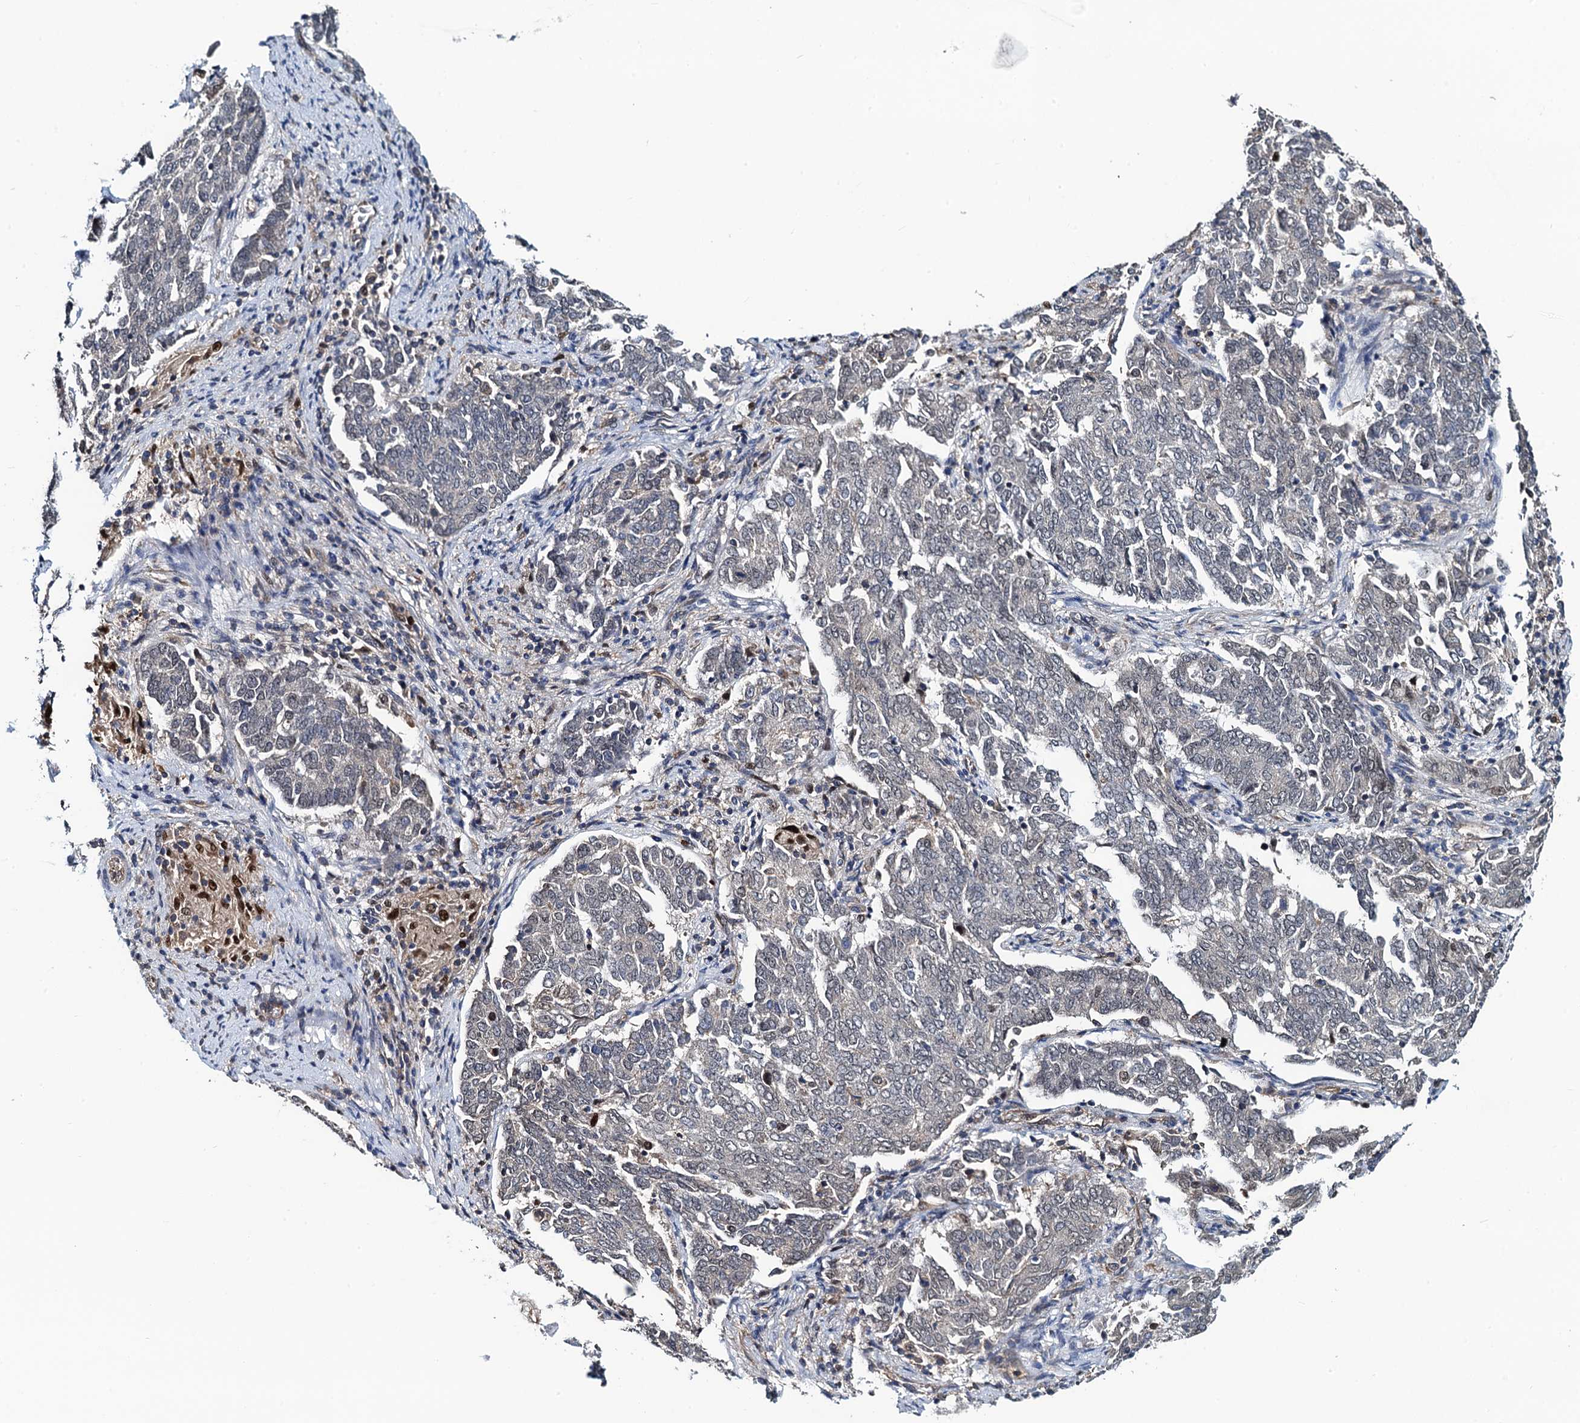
{"staining": {"intensity": "weak", "quantity": "<25%", "location": "cytoplasmic/membranous"}, "tissue": "endometrial cancer", "cell_type": "Tumor cells", "image_type": "cancer", "snomed": [{"axis": "morphology", "description": "Adenocarcinoma, NOS"}, {"axis": "topography", "description": "Endometrium"}], "caption": "High power microscopy histopathology image of an immunohistochemistry (IHC) histopathology image of adenocarcinoma (endometrial), revealing no significant expression in tumor cells. (DAB (3,3'-diaminobenzidine) immunohistochemistry visualized using brightfield microscopy, high magnification).", "gene": "RNF125", "patient": {"sex": "female", "age": 80}}